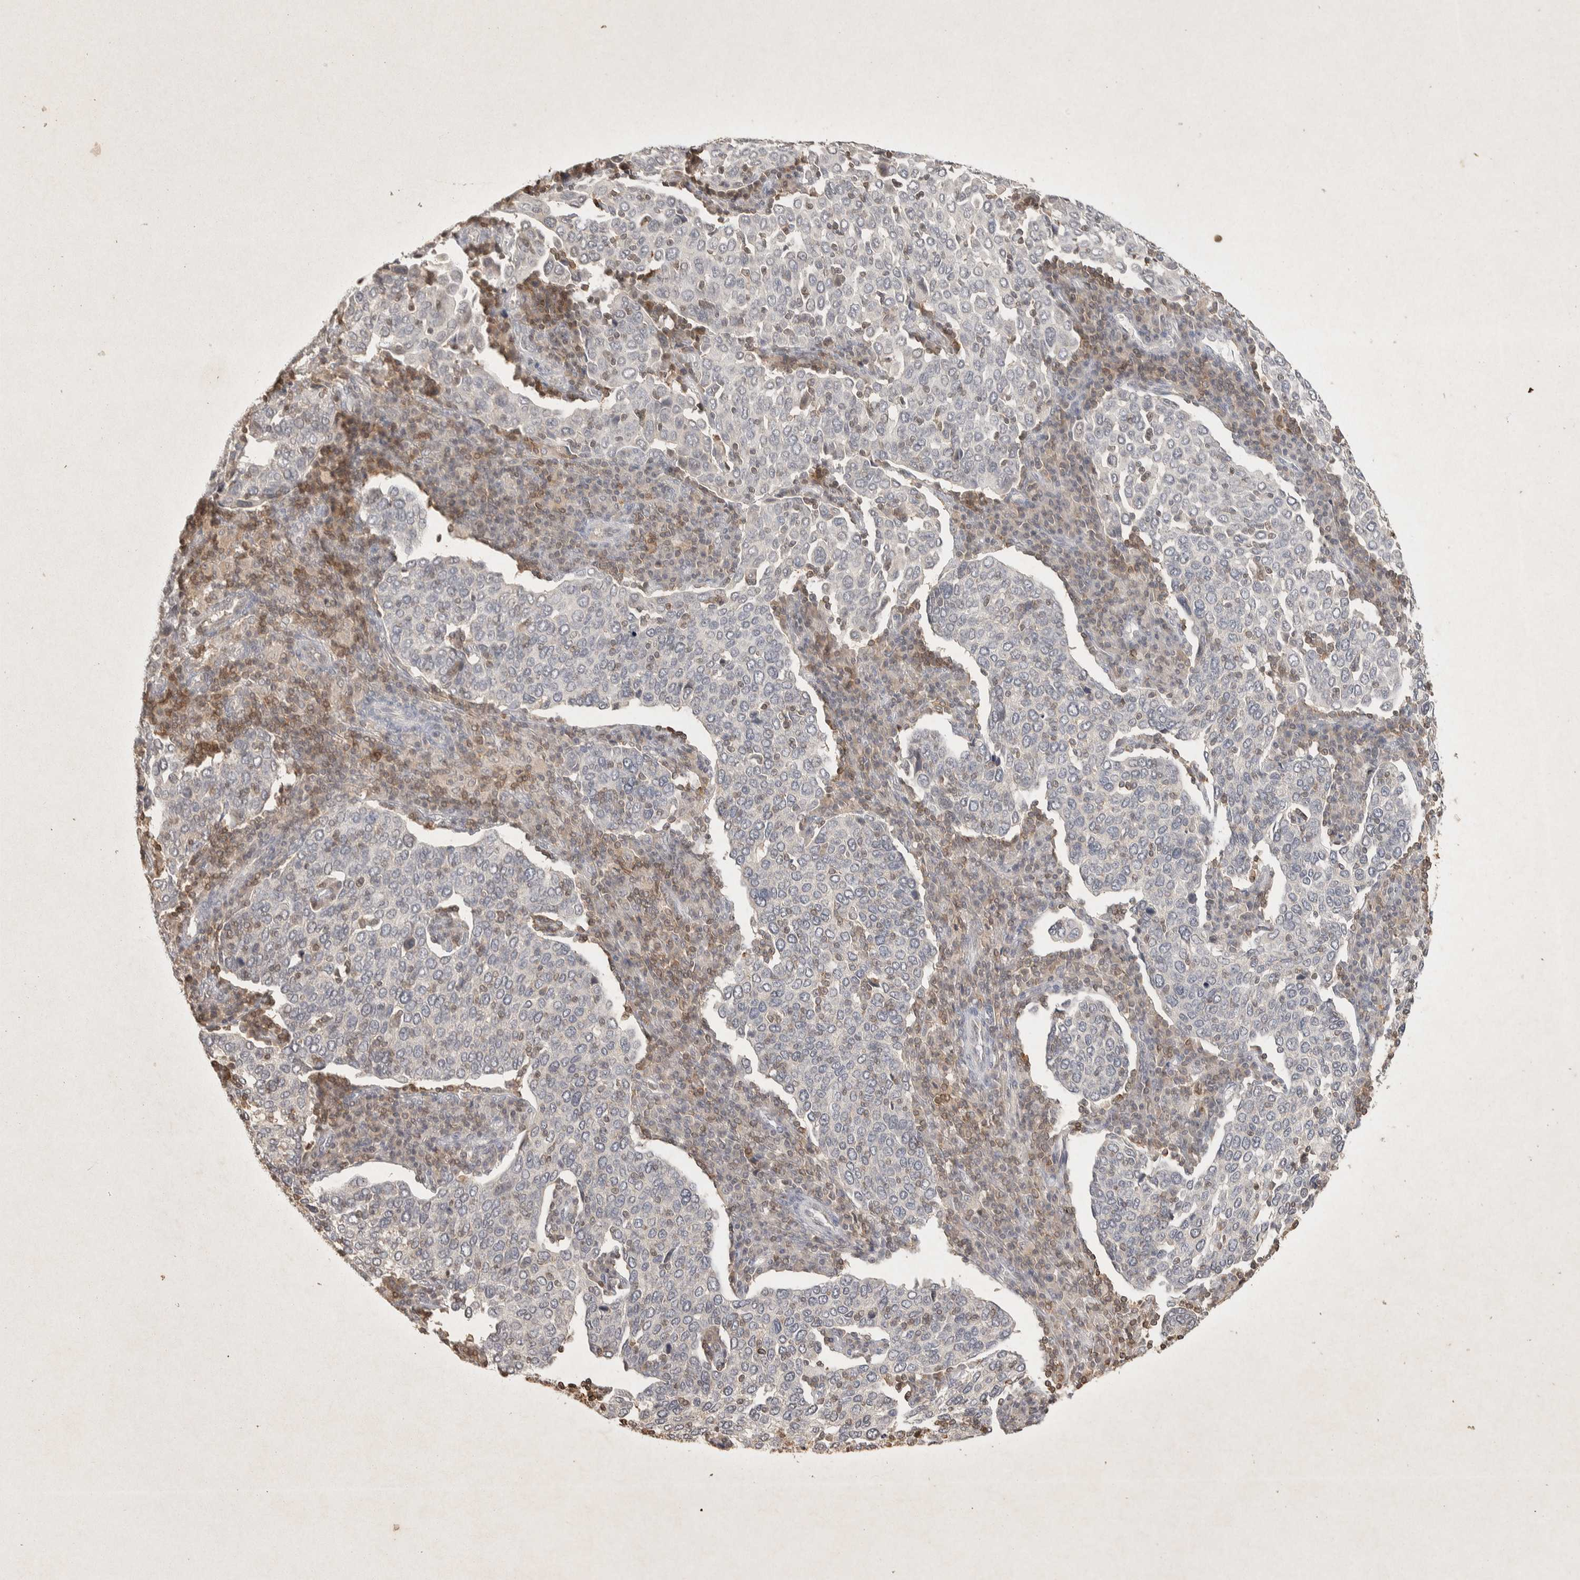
{"staining": {"intensity": "negative", "quantity": "none", "location": "none"}, "tissue": "cervical cancer", "cell_type": "Tumor cells", "image_type": "cancer", "snomed": [{"axis": "morphology", "description": "Squamous cell carcinoma, NOS"}, {"axis": "topography", "description": "Cervix"}], "caption": "A photomicrograph of human cervical cancer is negative for staining in tumor cells. (DAB immunohistochemistry (IHC) visualized using brightfield microscopy, high magnification).", "gene": "RAC2", "patient": {"sex": "female", "age": 40}}